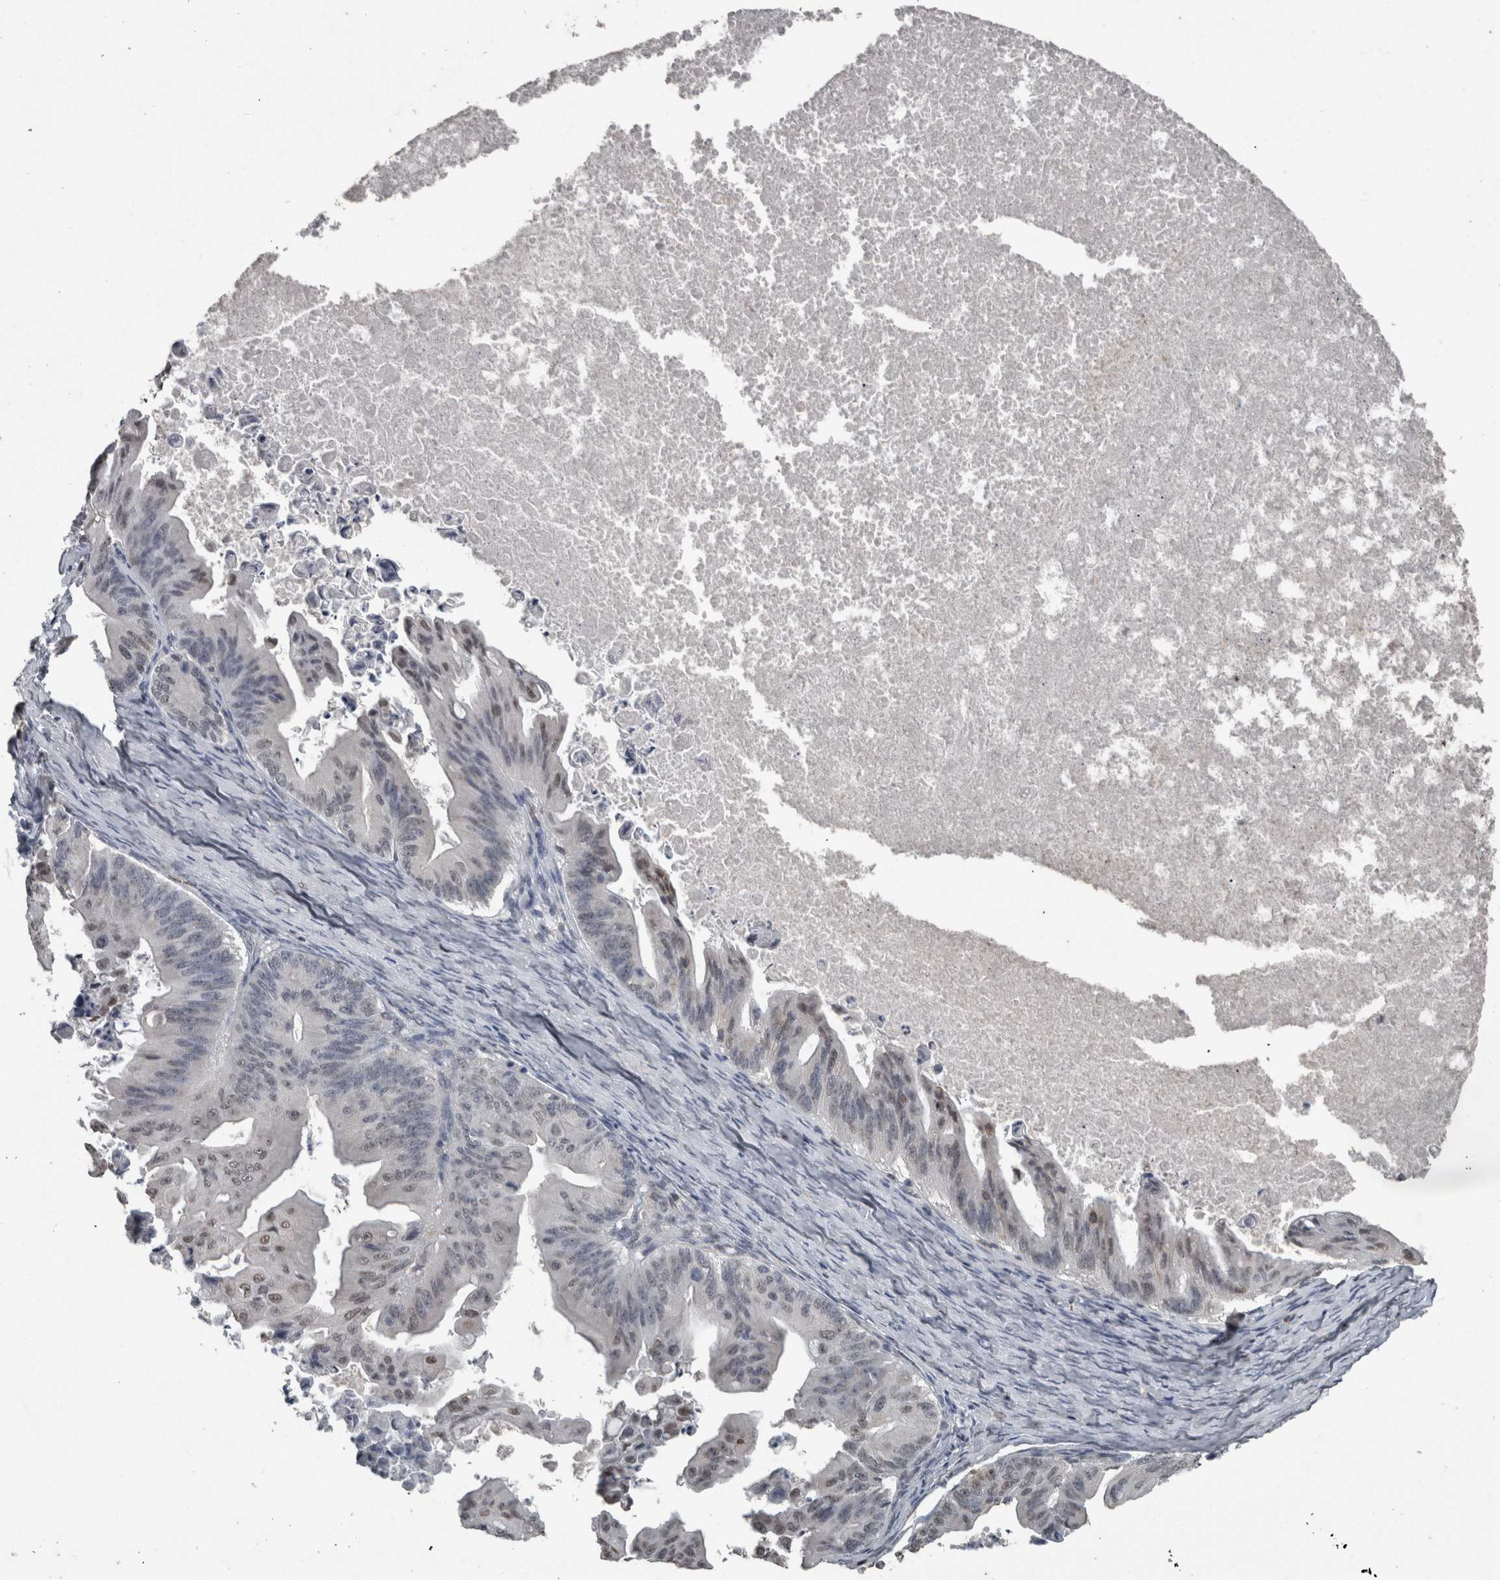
{"staining": {"intensity": "negative", "quantity": "none", "location": "none"}, "tissue": "ovarian cancer", "cell_type": "Tumor cells", "image_type": "cancer", "snomed": [{"axis": "morphology", "description": "Cystadenocarcinoma, mucinous, NOS"}, {"axis": "topography", "description": "Ovary"}], "caption": "Histopathology image shows no protein staining in tumor cells of mucinous cystadenocarcinoma (ovarian) tissue. Nuclei are stained in blue.", "gene": "MAFF", "patient": {"sex": "female", "age": 37}}